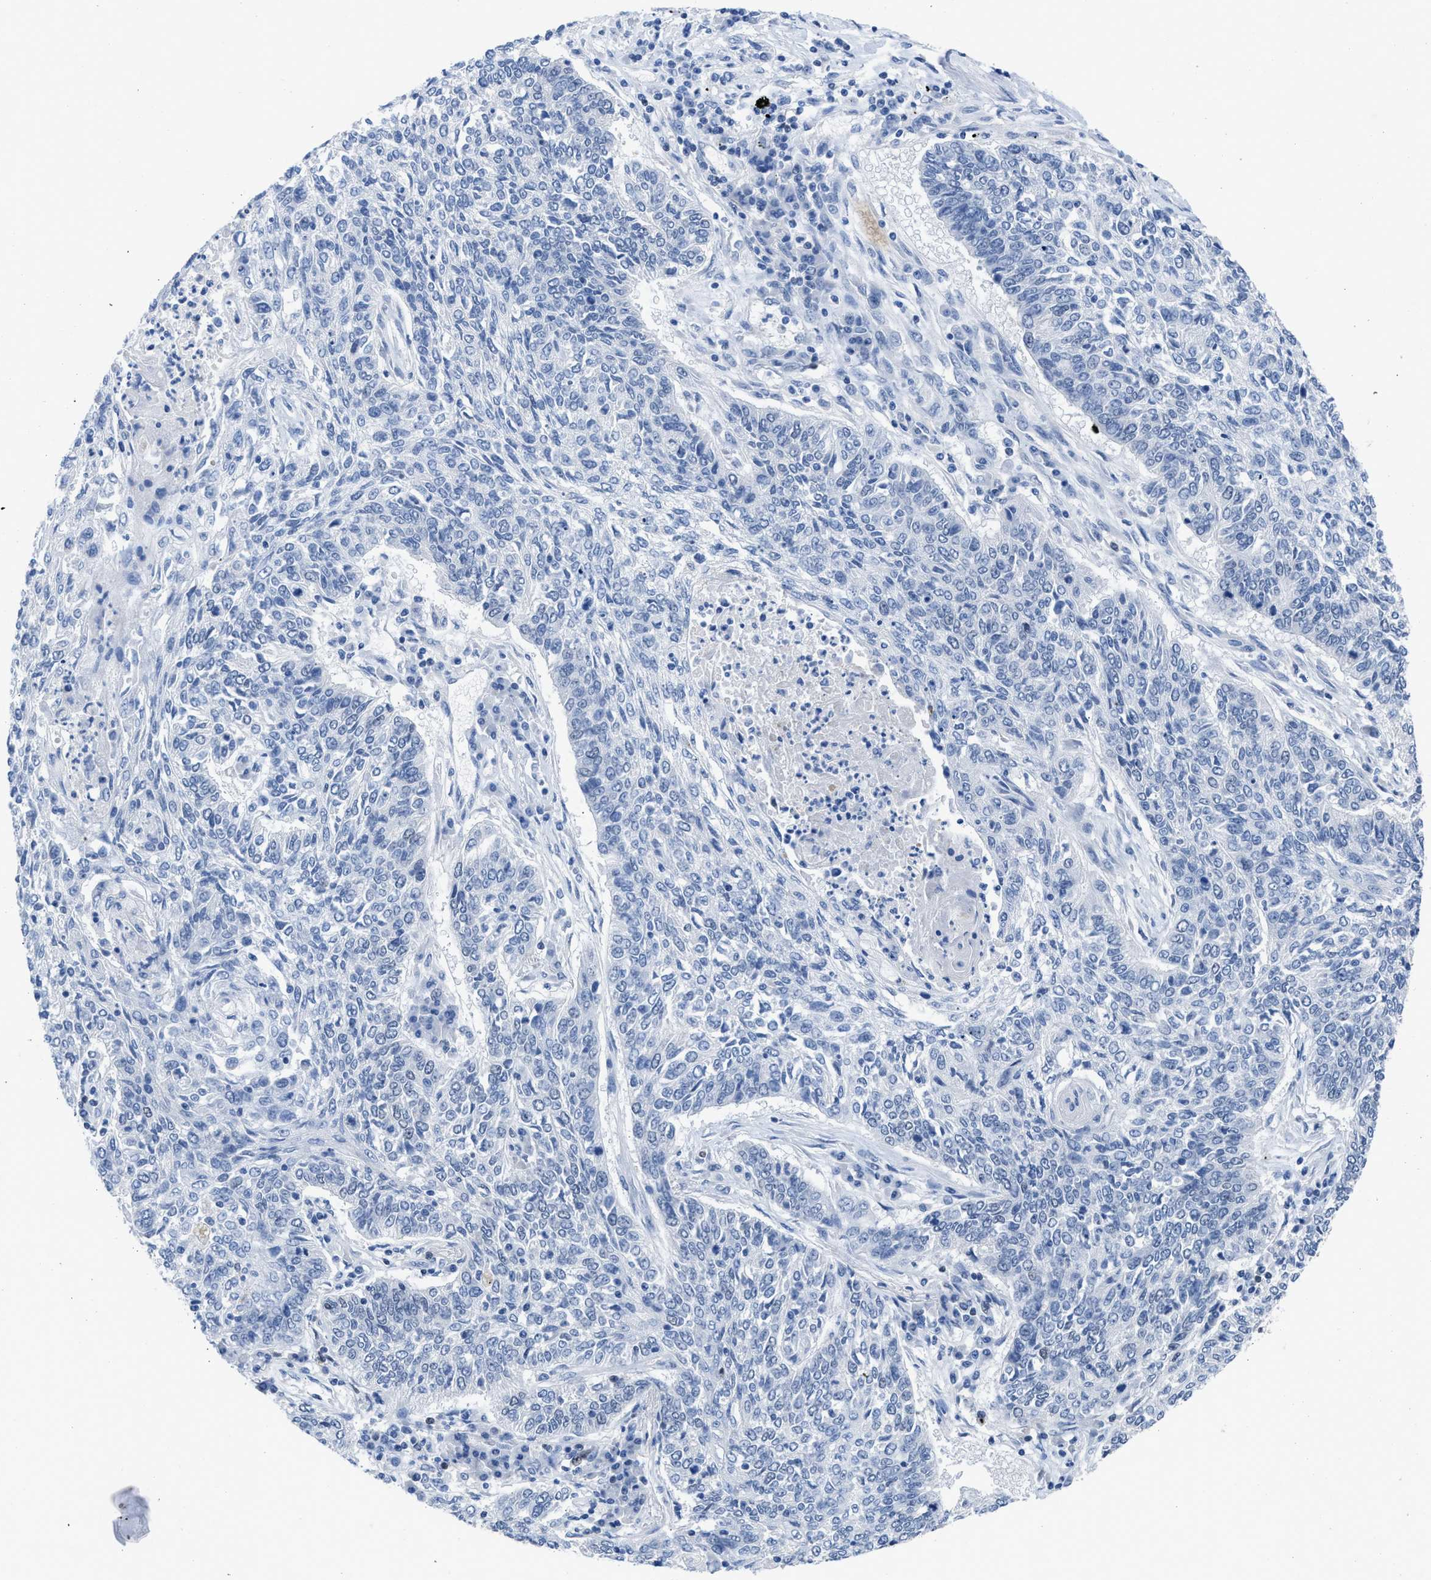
{"staining": {"intensity": "negative", "quantity": "none", "location": "none"}, "tissue": "lung cancer", "cell_type": "Tumor cells", "image_type": "cancer", "snomed": [{"axis": "morphology", "description": "Normal tissue, NOS"}, {"axis": "morphology", "description": "Squamous cell carcinoma, NOS"}, {"axis": "topography", "description": "Cartilage tissue"}, {"axis": "topography", "description": "Bronchus"}, {"axis": "topography", "description": "Lung"}], "caption": "There is no significant positivity in tumor cells of lung squamous cell carcinoma.", "gene": "LEF1", "patient": {"sex": "female", "age": 49}}